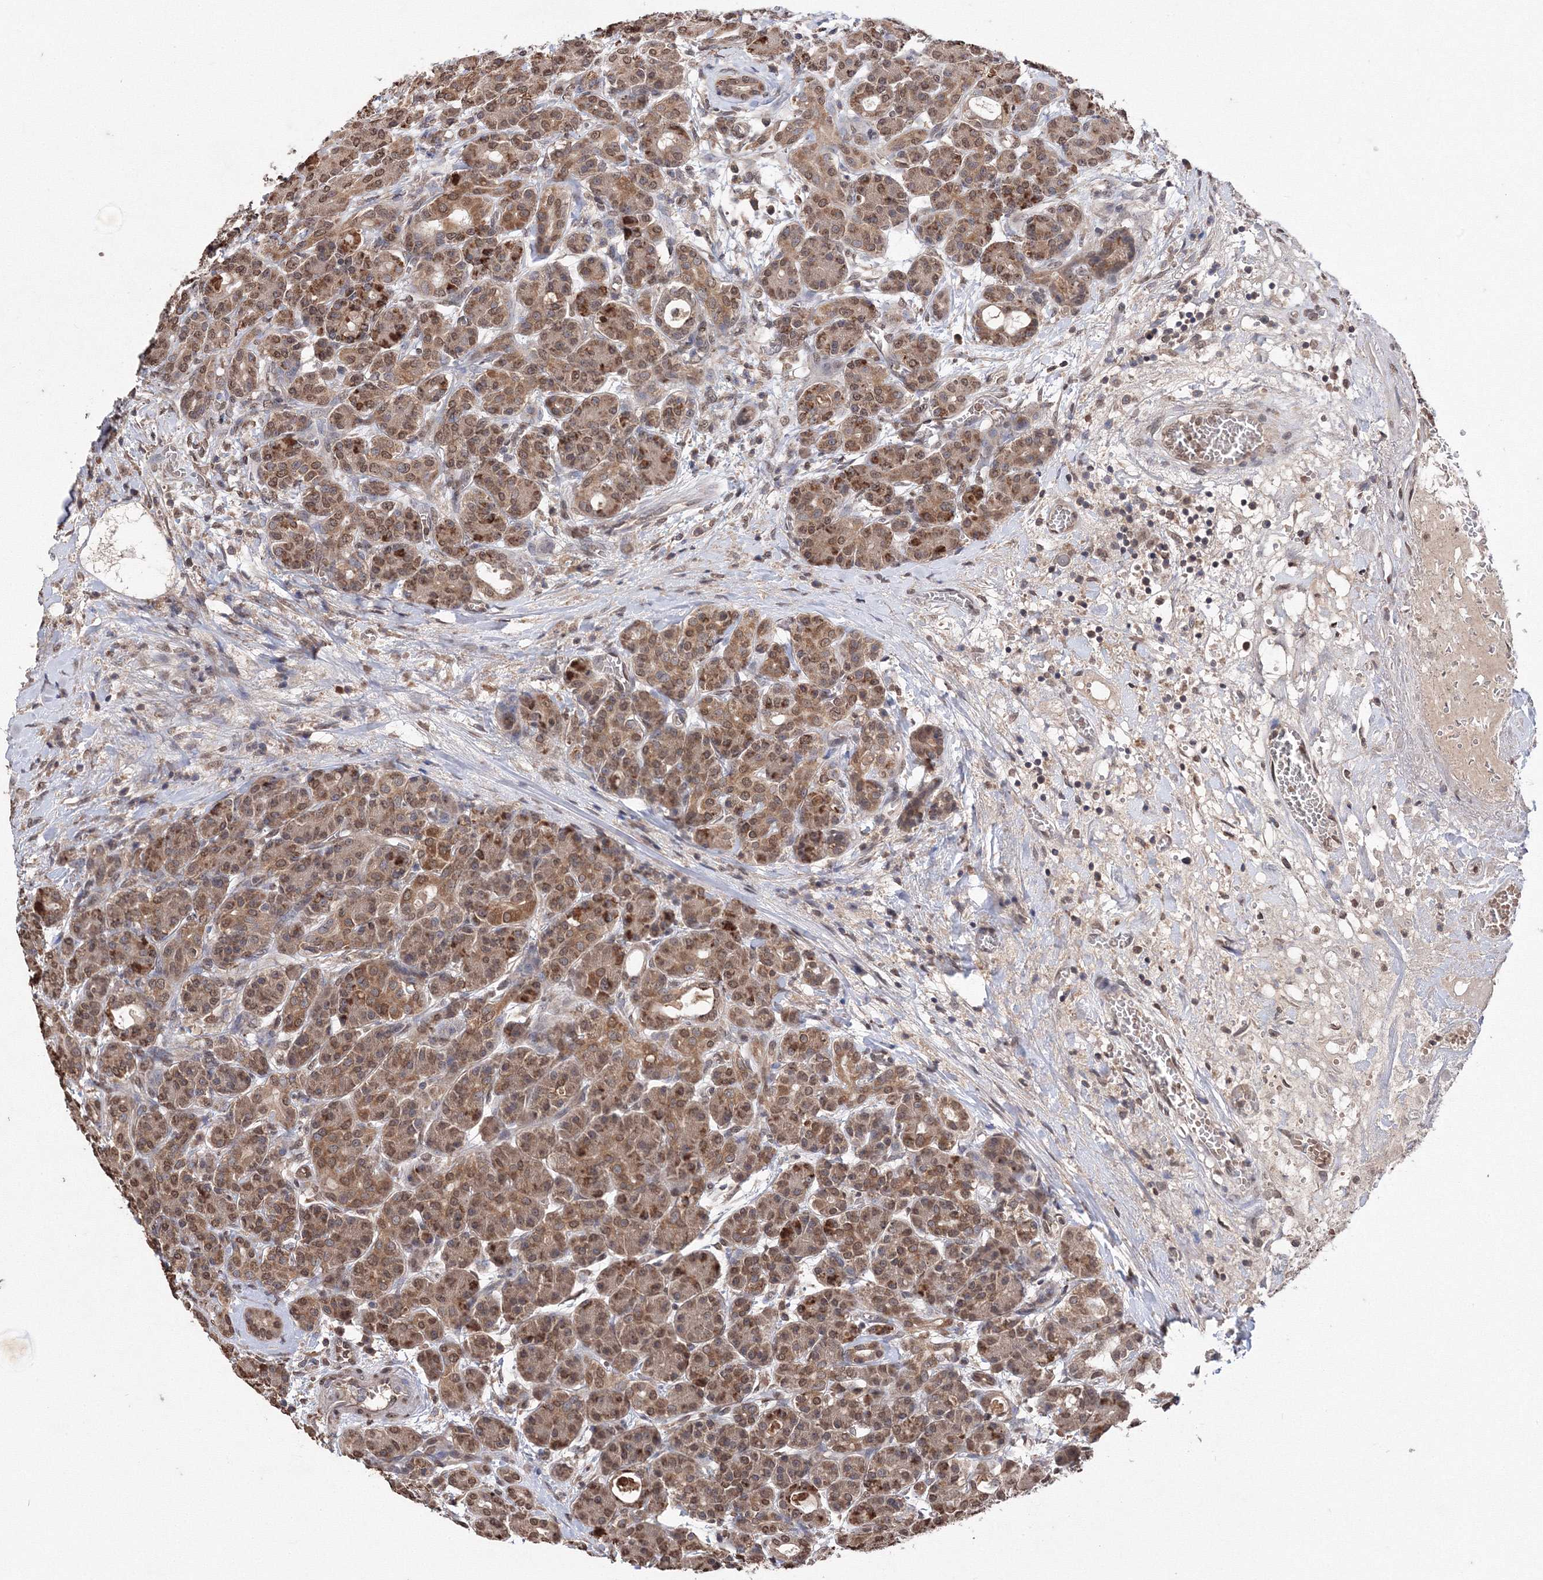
{"staining": {"intensity": "moderate", "quantity": ">75%", "location": "cytoplasmic/membranous,nuclear"}, "tissue": "pancreas", "cell_type": "Exocrine glandular cells", "image_type": "normal", "snomed": [{"axis": "morphology", "description": "Normal tissue, NOS"}, {"axis": "topography", "description": "Pancreas"}], "caption": "The image displays a brown stain indicating the presence of a protein in the cytoplasmic/membranous,nuclear of exocrine glandular cells in pancreas. The staining was performed using DAB, with brown indicating positive protein expression. Nuclei are stained blue with hematoxylin.", "gene": "GPN1", "patient": {"sex": "male", "age": 63}}